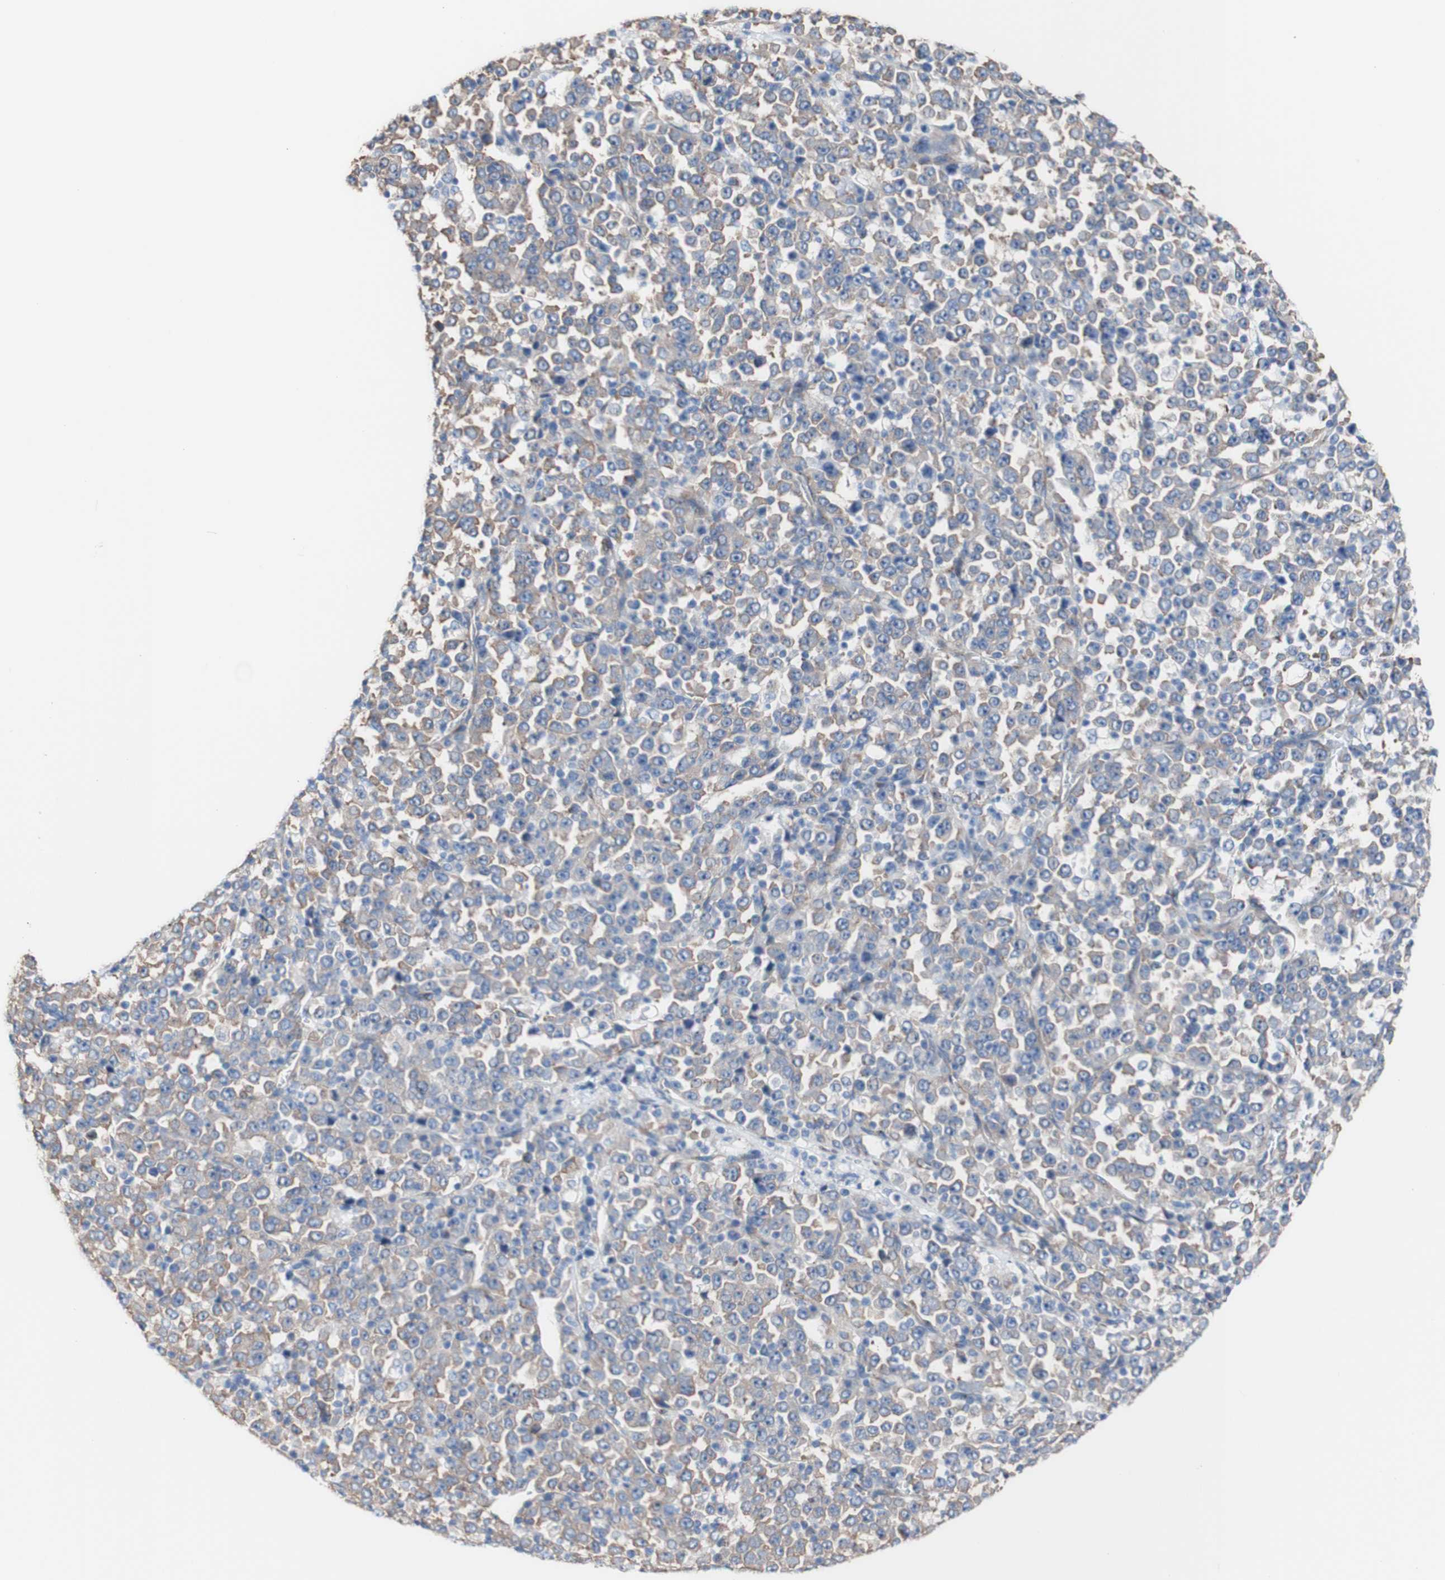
{"staining": {"intensity": "moderate", "quantity": ">75%", "location": "cytoplasmic/membranous"}, "tissue": "stomach cancer", "cell_type": "Tumor cells", "image_type": "cancer", "snomed": [{"axis": "morphology", "description": "Normal tissue, NOS"}, {"axis": "morphology", "description": "Adenocarcinoma, NOS"}, {"axis": "topography", "description": "Stomach, upper"}, {"axis": "topography", "description": "Stomach"}], "caption": "Immunohistochemical staining of stomach cancer (adenocarcinoma) exhibits medium levels of moderate cytoplasmic/membranous expression in approximately >75% of tumor cells.", "gene": "LRIG3", "patient": {"sex": "male", "age": 59}}